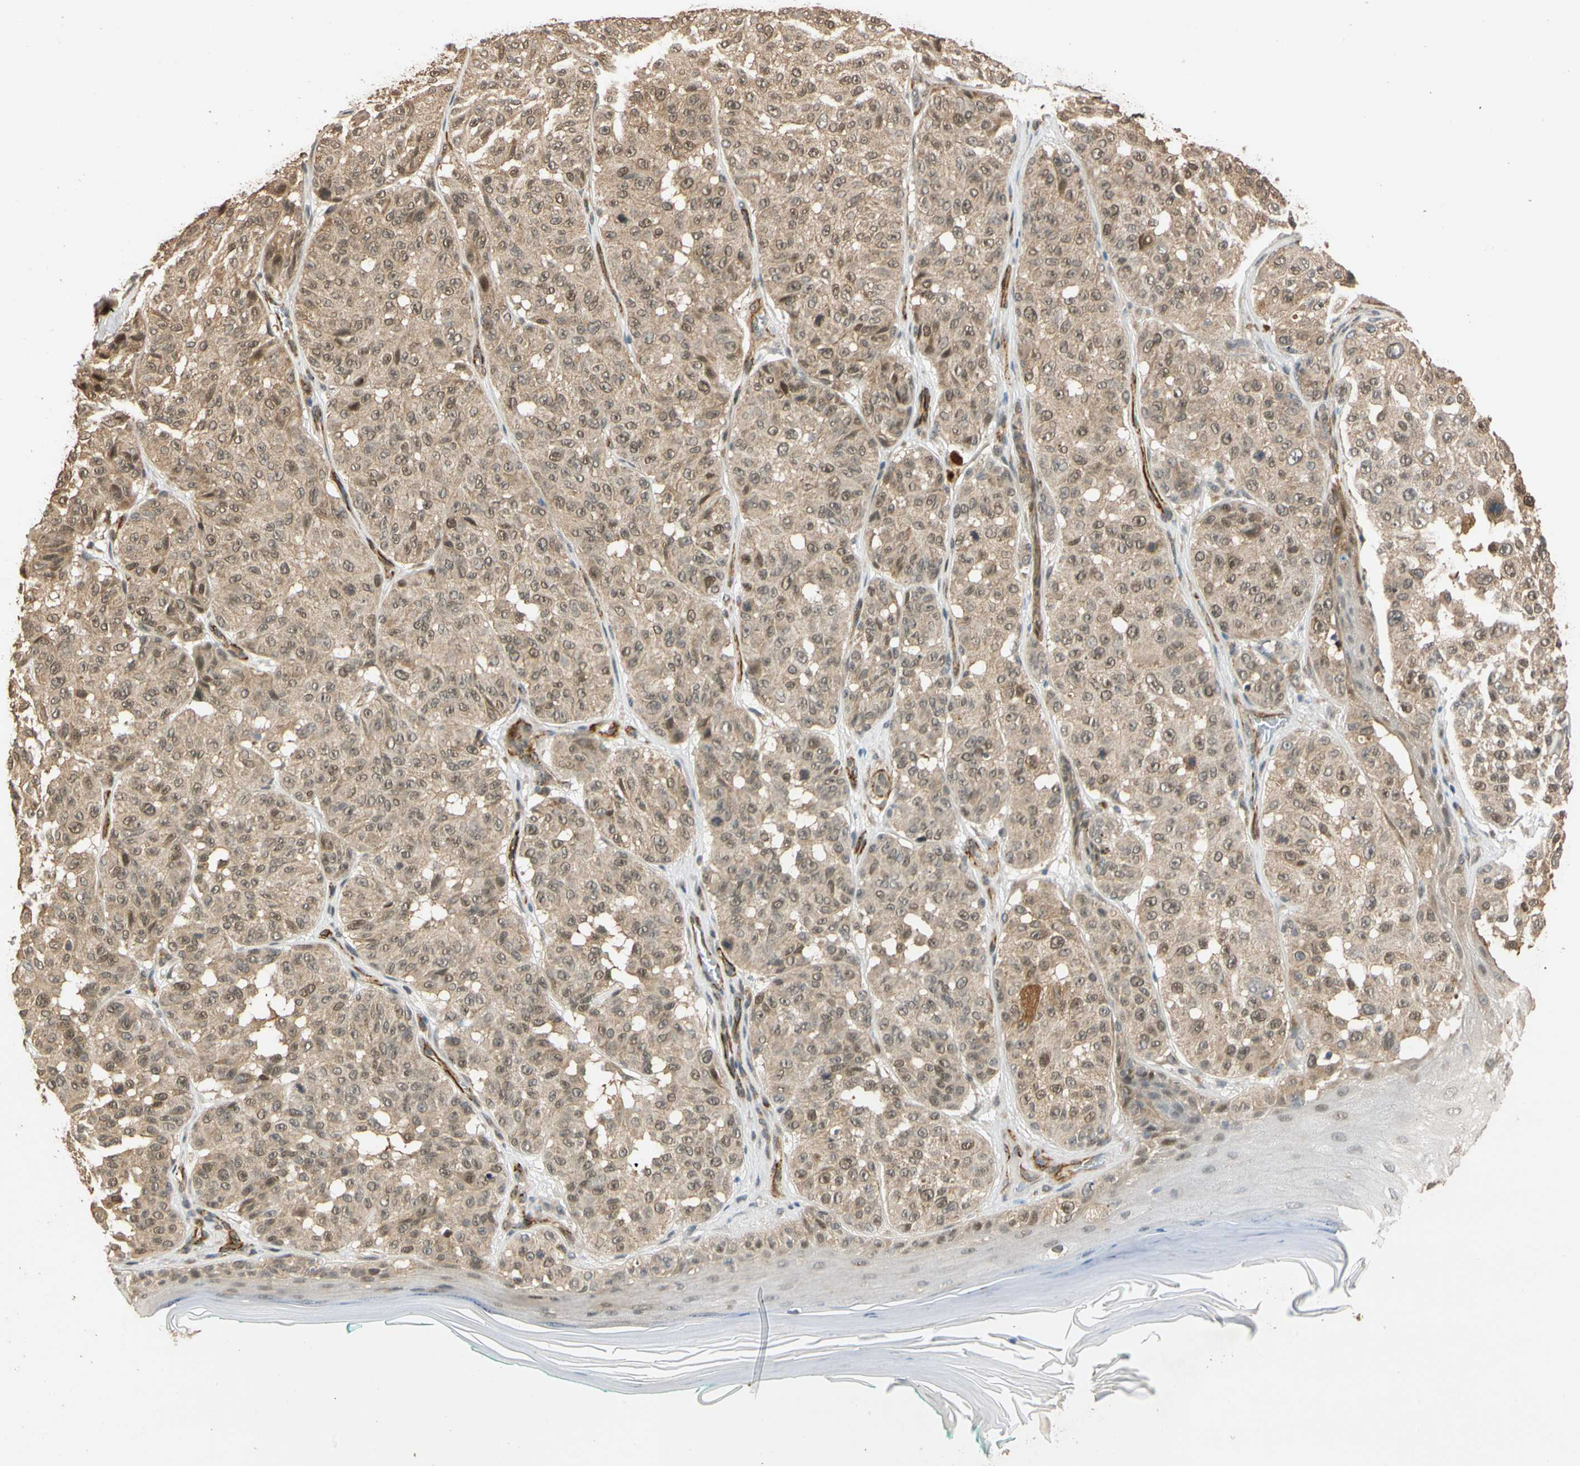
{"staining": {"intensity": "moderate", "quantity": "25%-75%", "location": "cytoplasmic/membranous,nuclear"}, "tissue": "melanoma", "cell_type": "Tumor cells", "image_type": "cancer", "snomed": [{"axis": "morphology", "description": "Malignant melanoma, NOS"}, {"axis": "topography", "description": "Skin"}], "caption": "A brown stain labels moderate cytoplasmic/membranous and nuclear positivity of a protein in human melanoma tumor cells. Ihc stains the protein in brown and the nuclei are stained blue.", "gene": "QSER1", "patient": {"sex": "female", "age": 46}}